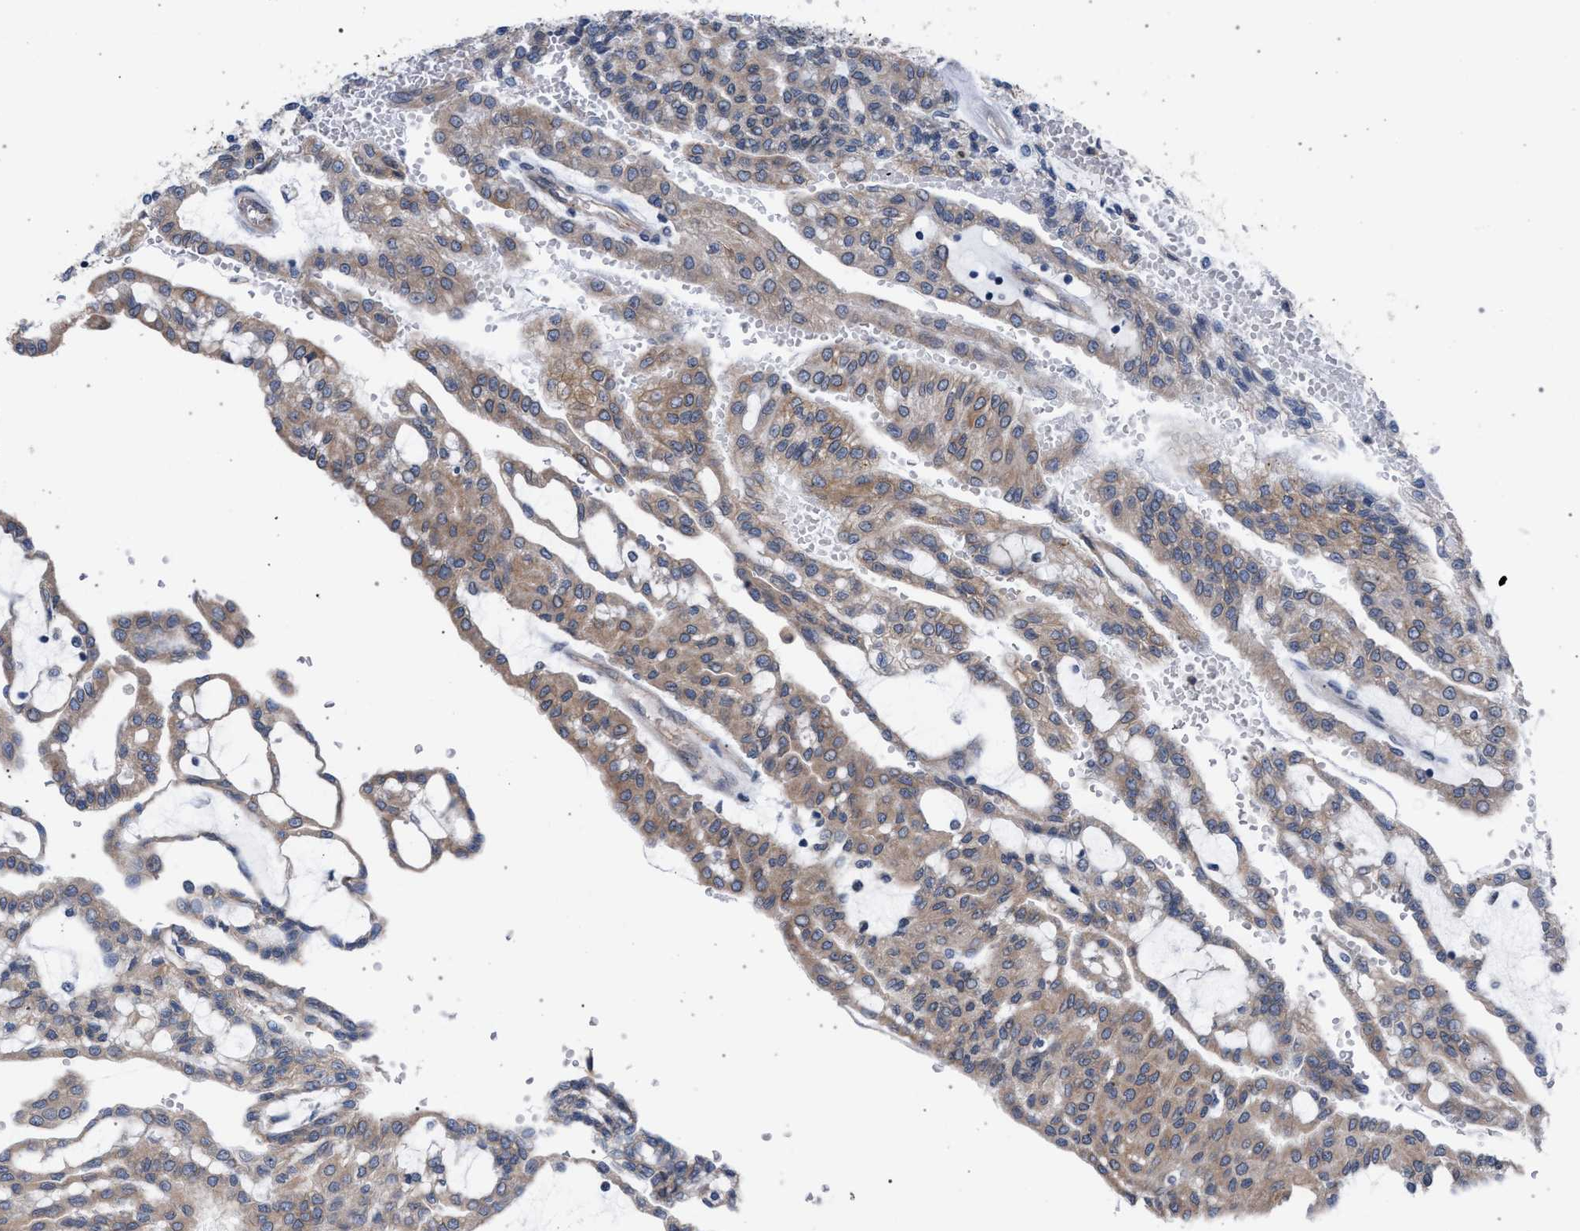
{"staining": {"intensity": "weak", "quantity": ">75%", "location": "cytoplasmic/membranous"}, "tissue": "renal cancer", "cell_type": "Tumor cells", "image_type": "cancer", "snomed": [{"axis": "morphology", "description": "Adenocarcinoma, NOS"}, {"axis": "topography", "description": "Kidney"}], "caption": "A micrograph of renal cancer (adenocarcinoma) stained for a protein shows weak cytoplasmic/membranous brown staining in tumor cells. (DAB IHC with brightfield microscopy, high magnification).", "gene": "ARPC5L", "patient": {"sex": "male", "age": 63}}